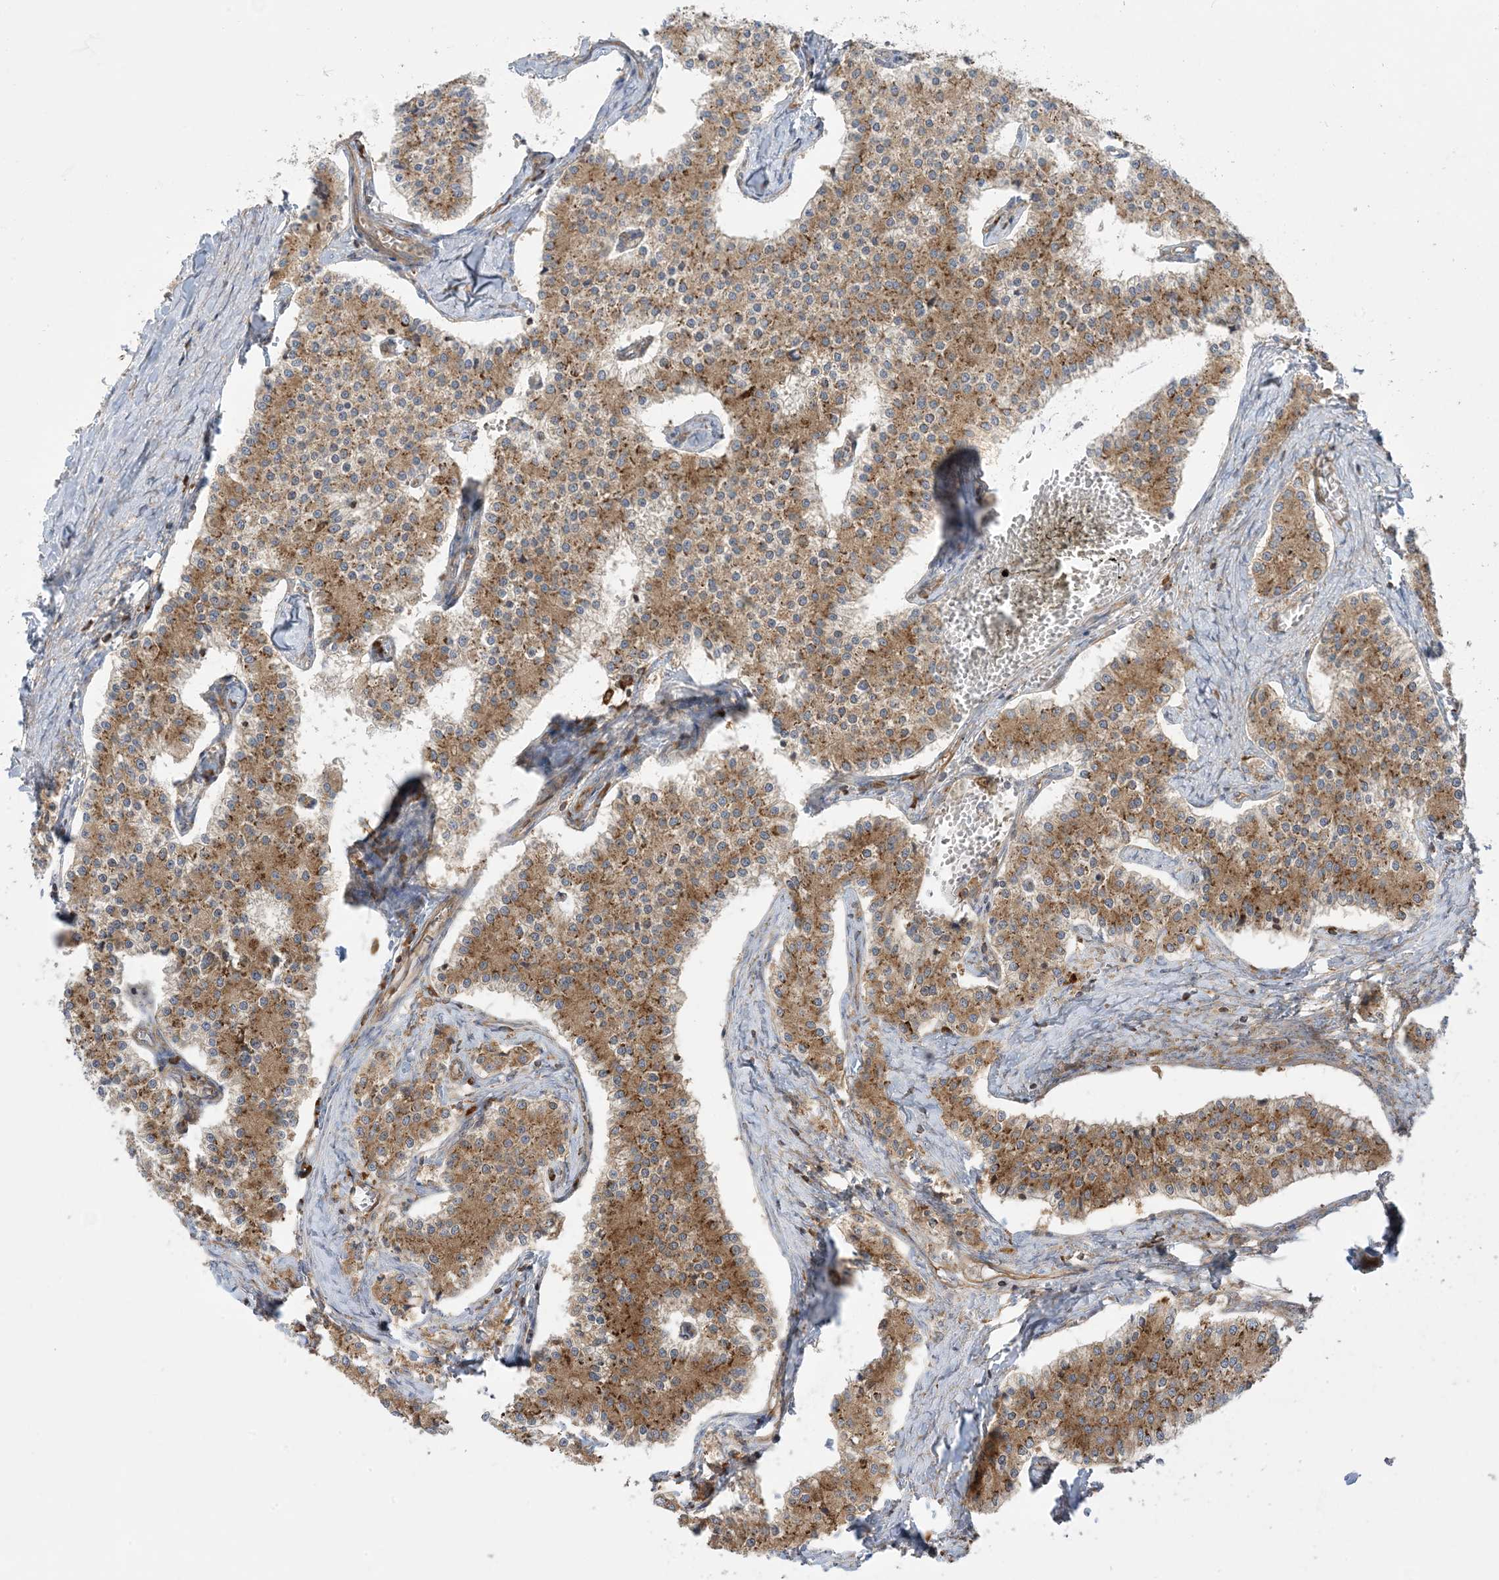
{"staining": {"intensity": "moderate", "quantity": ">75%", "location": "cytoplasmic/membranous"}, "tissue": "carcinoid", "cell_type": "Tumor cells", "image_type": "cancer", "snomed": [{"axis": "morphology", "description": "Carcinoid, malignant, NOS"}, {"axis": "topography", "description": "Colon"}], "caption": "The micrograph shows a brown stain indicating the presence of a protein in the cytoplasmic/membranous of tumor cells in carcinoid. The protein is shown in brown color, while the nuclei are stained blue.", "gene": "SRP72", "patient": {"sex": "female", "age": 52}}